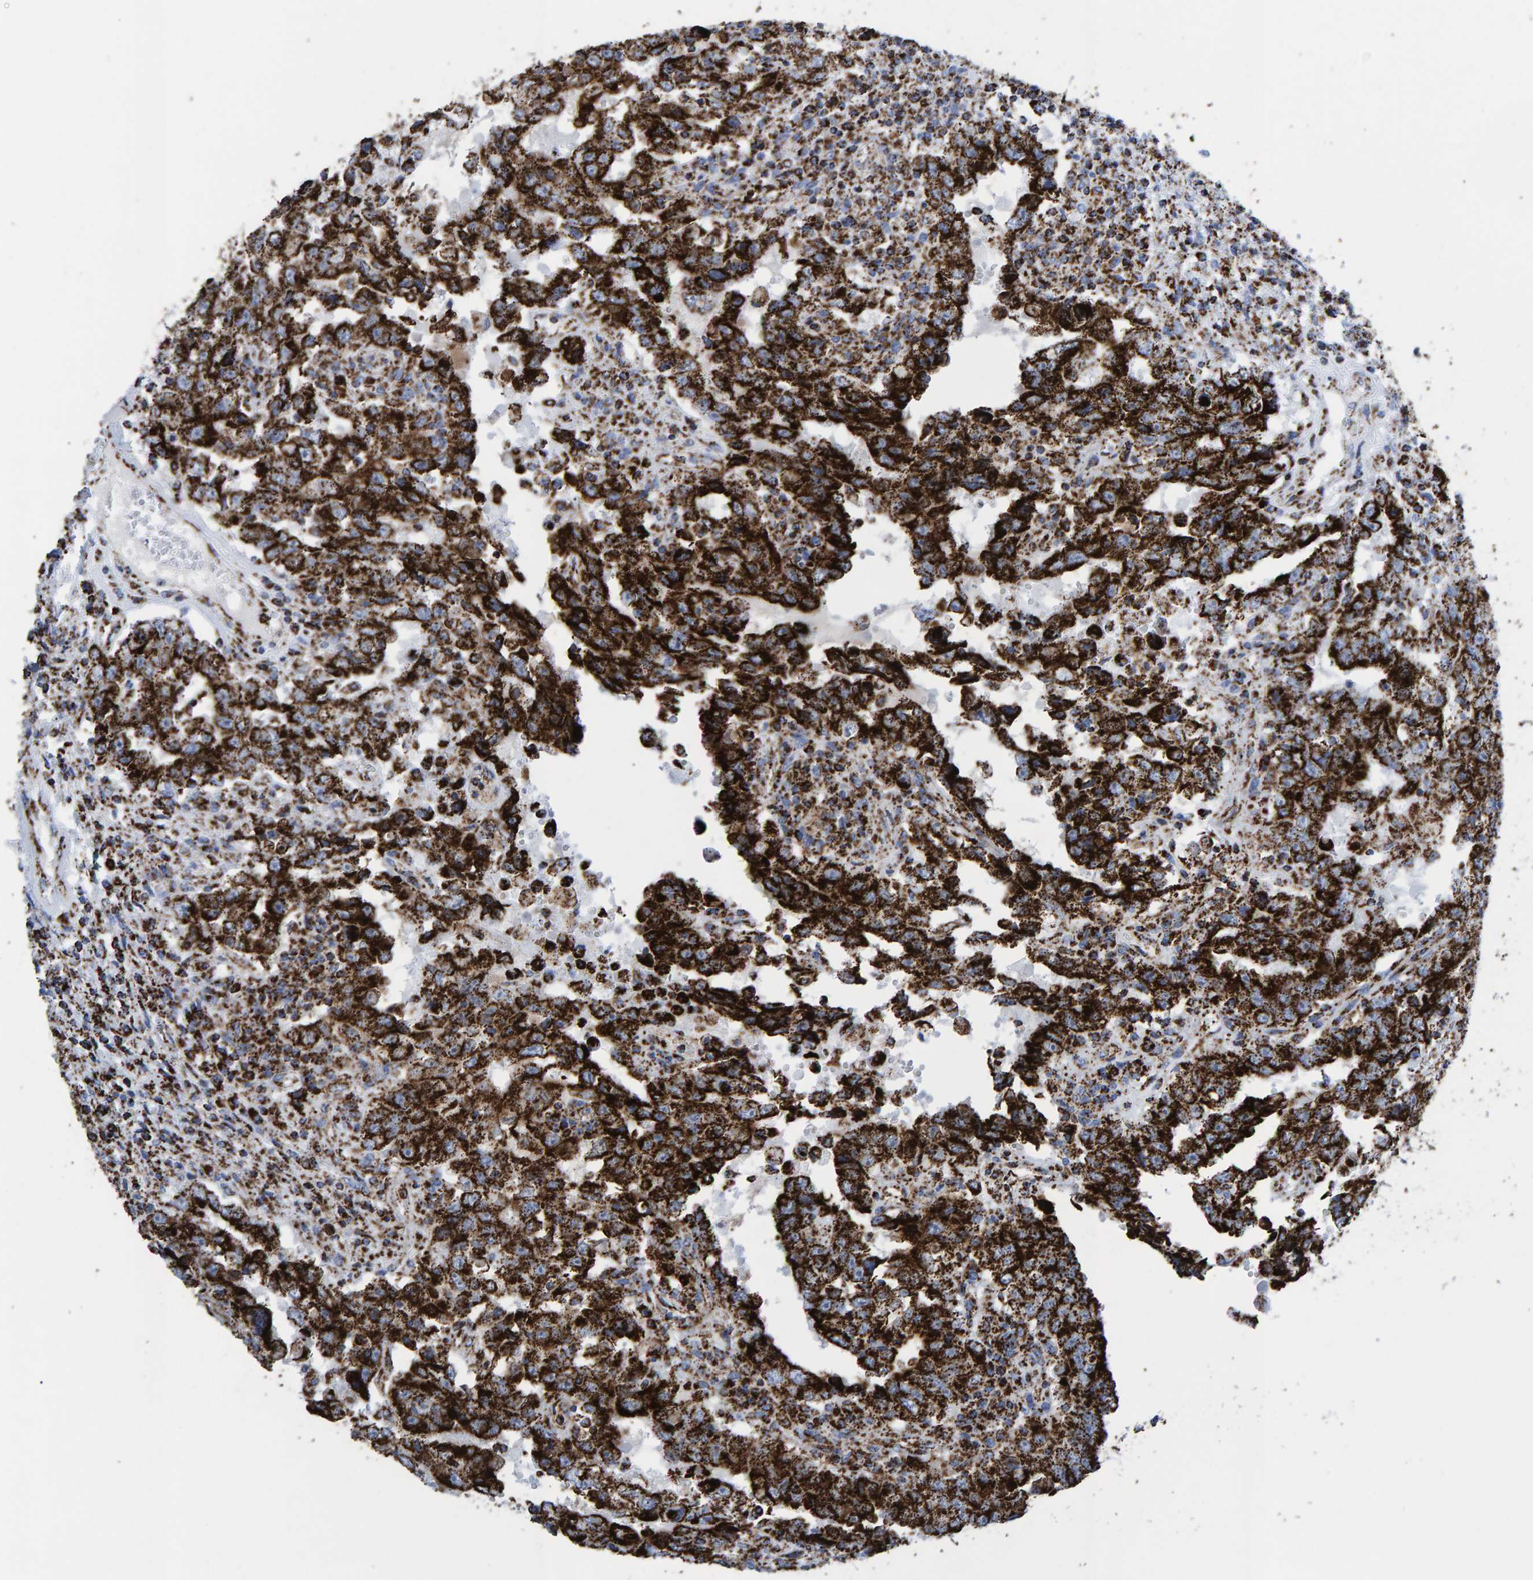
{"staining": {"intensity": "strong", "quantity": ">75%", "location": "cytoplasmic/membranous"}, "tissue": "testis cancer", "cell_type": "Tumor cells", "image_type": "cancer", "snomed": [{"axis": "morphology", "description": "Carcinoma, Embryonal, NOS"}, {"axis": "topography", "description": "Testis"}], "caption": "Protein expression analysis of testis cancer (embryonal carcinoma) shows strong cytoplasmic/membranous positivity in approximately >75% of tumor cells.", "gene": "ENSG00000262660", "patient": {"sex": "male", "age": 26}}